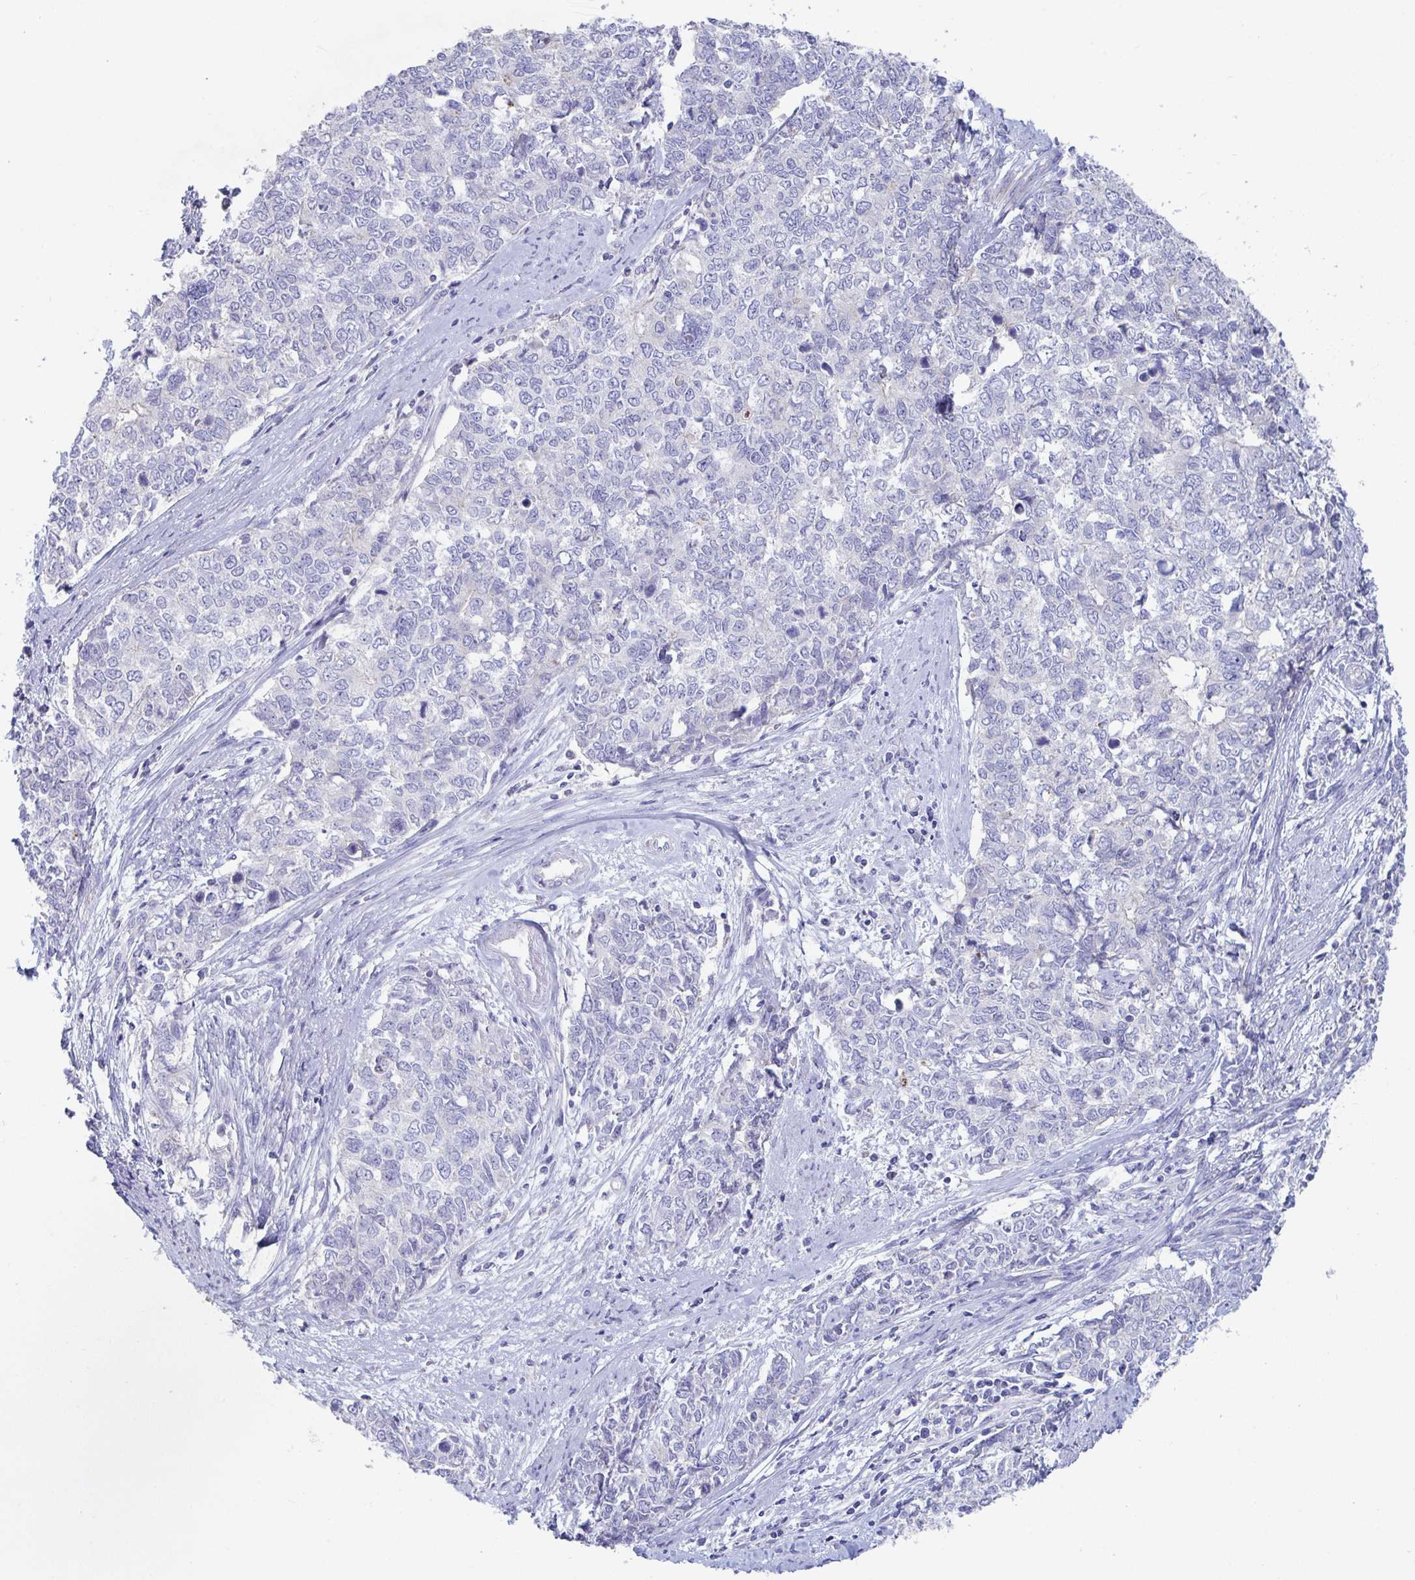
{"staining": {"intensity": "negative", "quantity": "none", "location": "none"}, "tissue": "cervical cancer", "cell_type": "Tumor cells", "image_type": "cancer", "snomed": [{"axis": "morphology", "description": "Adenocarcinoma, NOS"}, {"axis": "topography", "description": "Cervix"}], "caption": "The immunohistochemistry histopathology image has no significant staining in tumor cells of cervical cancer tissue.", "gene": "ZNF561", "patient": {"sex": "female", "age": 63}}